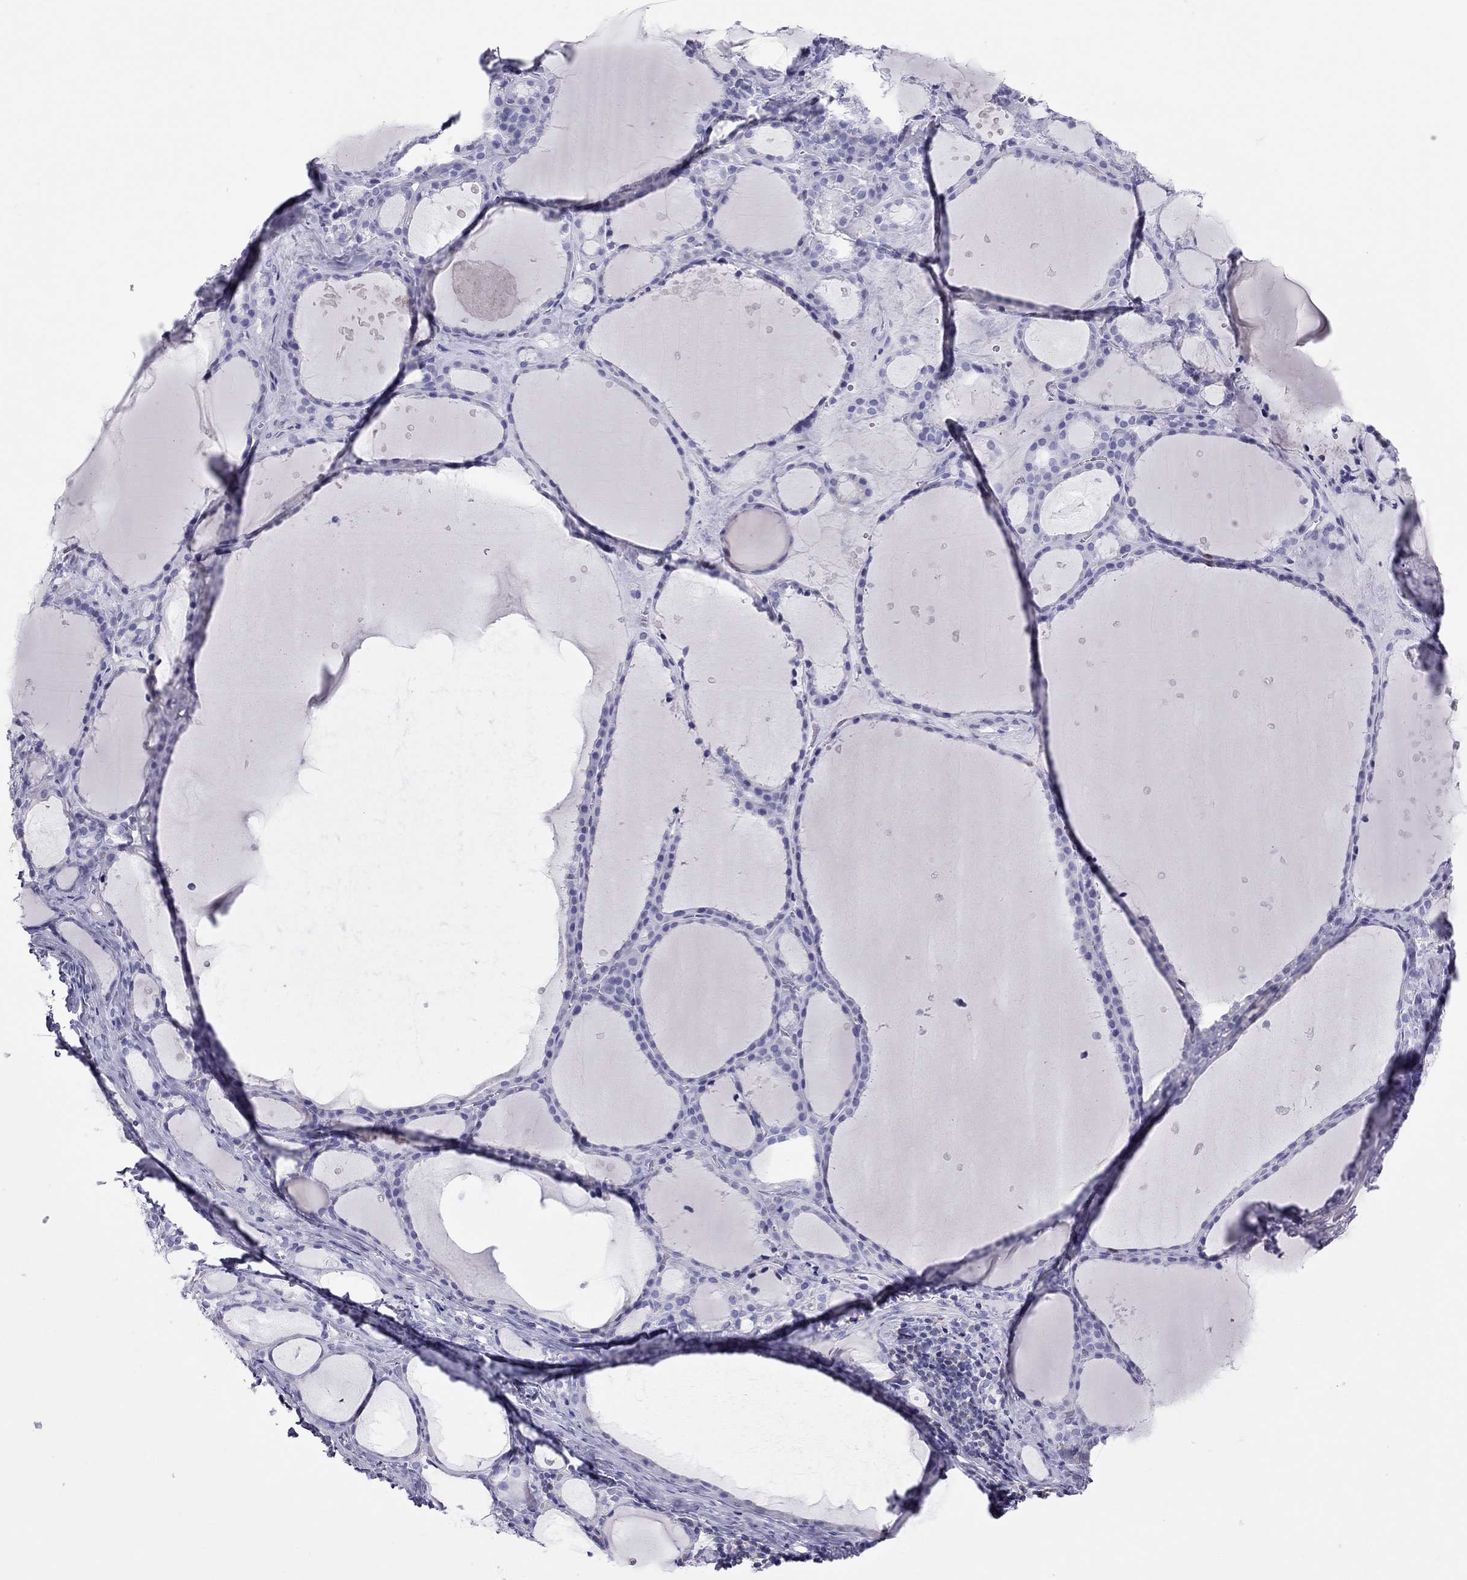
{"staining": {"intensity": "negative", "quantity": "none", "location": "none"}, "tissue": "thyroid gland", "cell_type": "Glandular cells", "image_type": "normal", "snomed": [{"axis": "morphology", "description": "Normal tissue, NOS"}, {"axis": "topography", "description": "Thyroid gland"}], "caption": "This is an immunohistochemistry (IHC) image of normal thyroid gland. There is no expression in glandular cells.", "gene": "STAG3", "patient": {"sex": "male", "age": 68}}